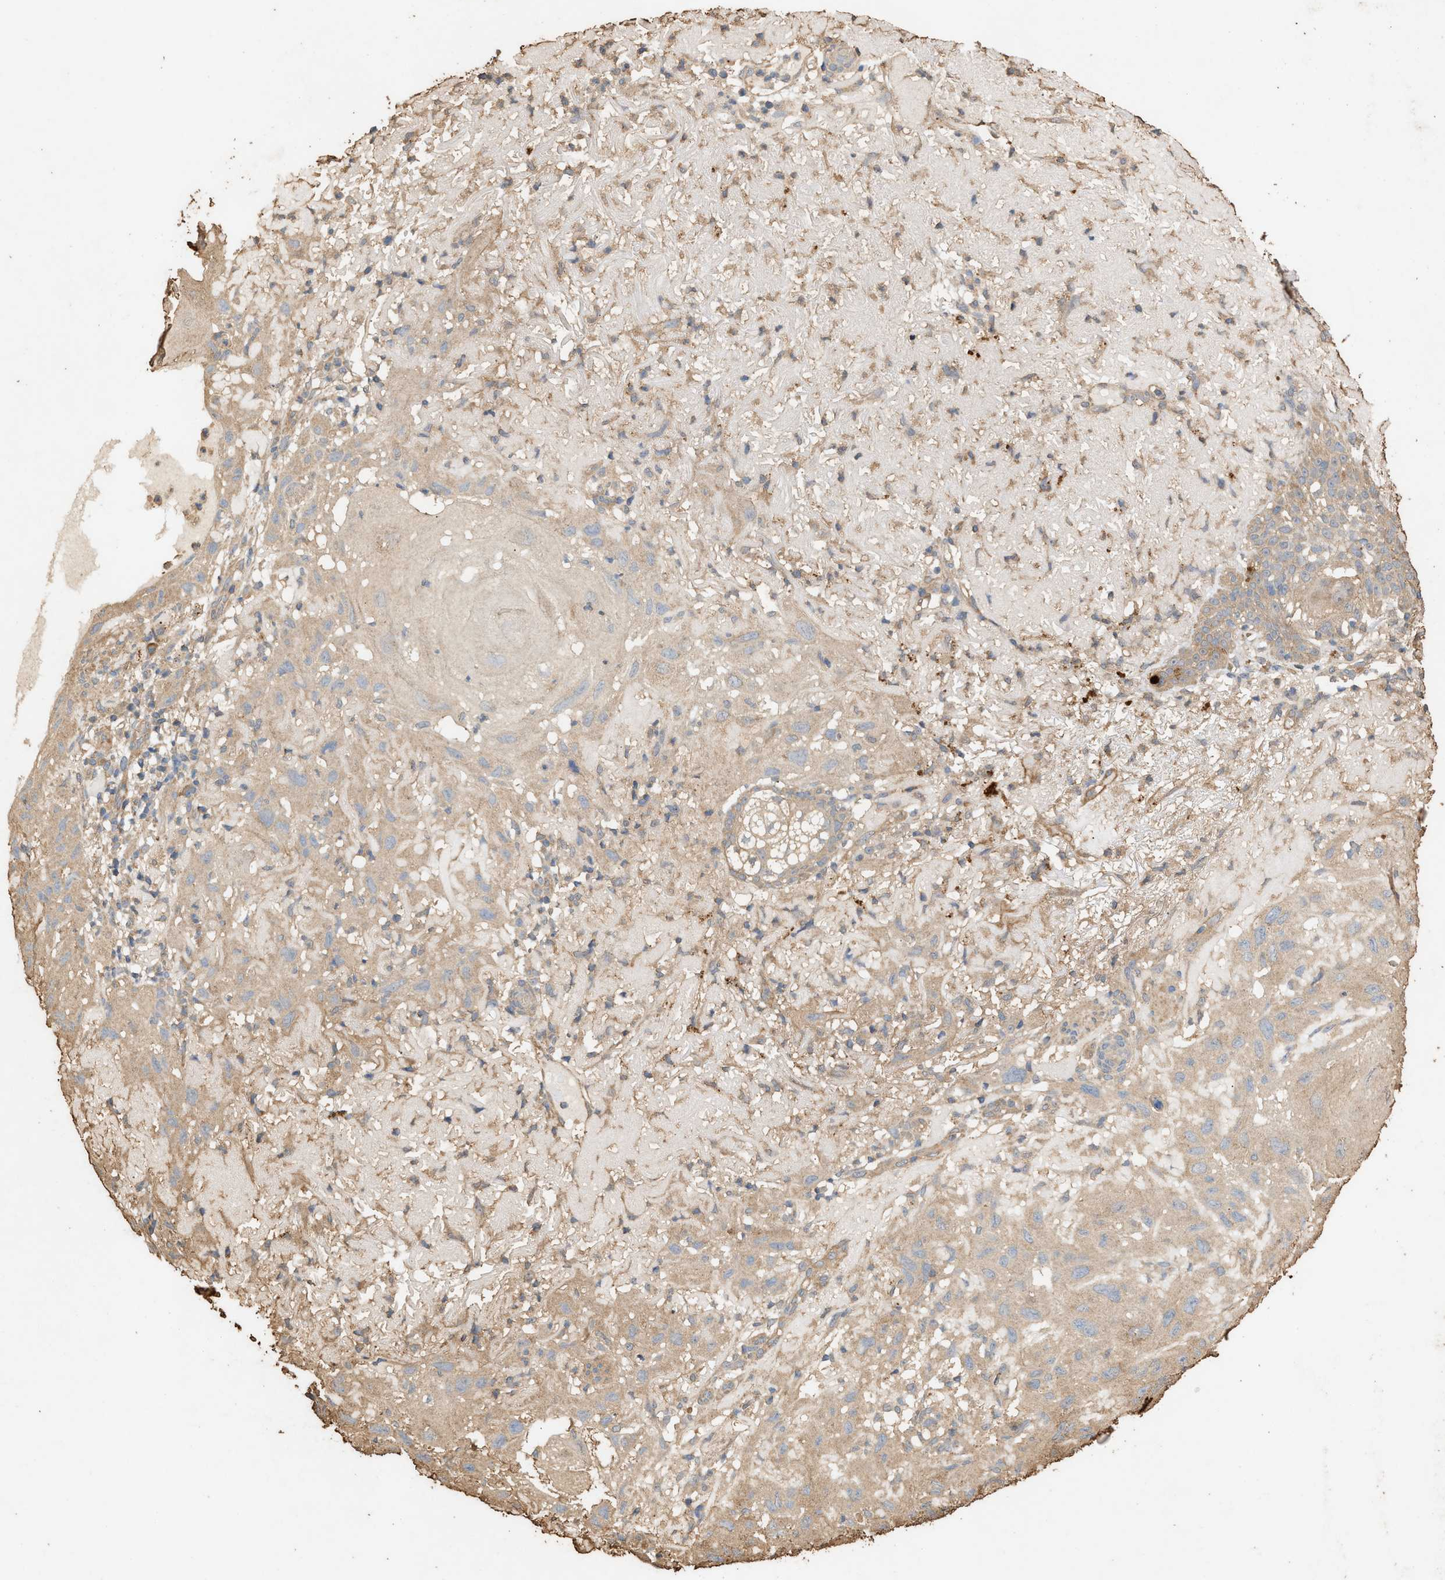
{"staining": {"intensity": "weak", "quantity": ">75%", "location": "cytoplasmic/membranous"}, "tissue": "skin cancer", "cell_type": "Tumor cells", "image_type": "cancer", "snomed": [{"axis": "morphology", "description": "Squamous cell carcinoma, NOS"}, {"axis": "topography", "description": "Skin"}], "caption": "An image of skin cancer stained for a protein demonstrates weak cytoplasmic/membranous brown staining in tumor cells. The protein of interest is stained brown, and the nuclei are stained in blue (DAB (3,3'-diaminobenzidine) IHC with brightfield microscopy, high magnification).", "gene": "DCAF7", "patient": {"sex": "female", "age": 96}}